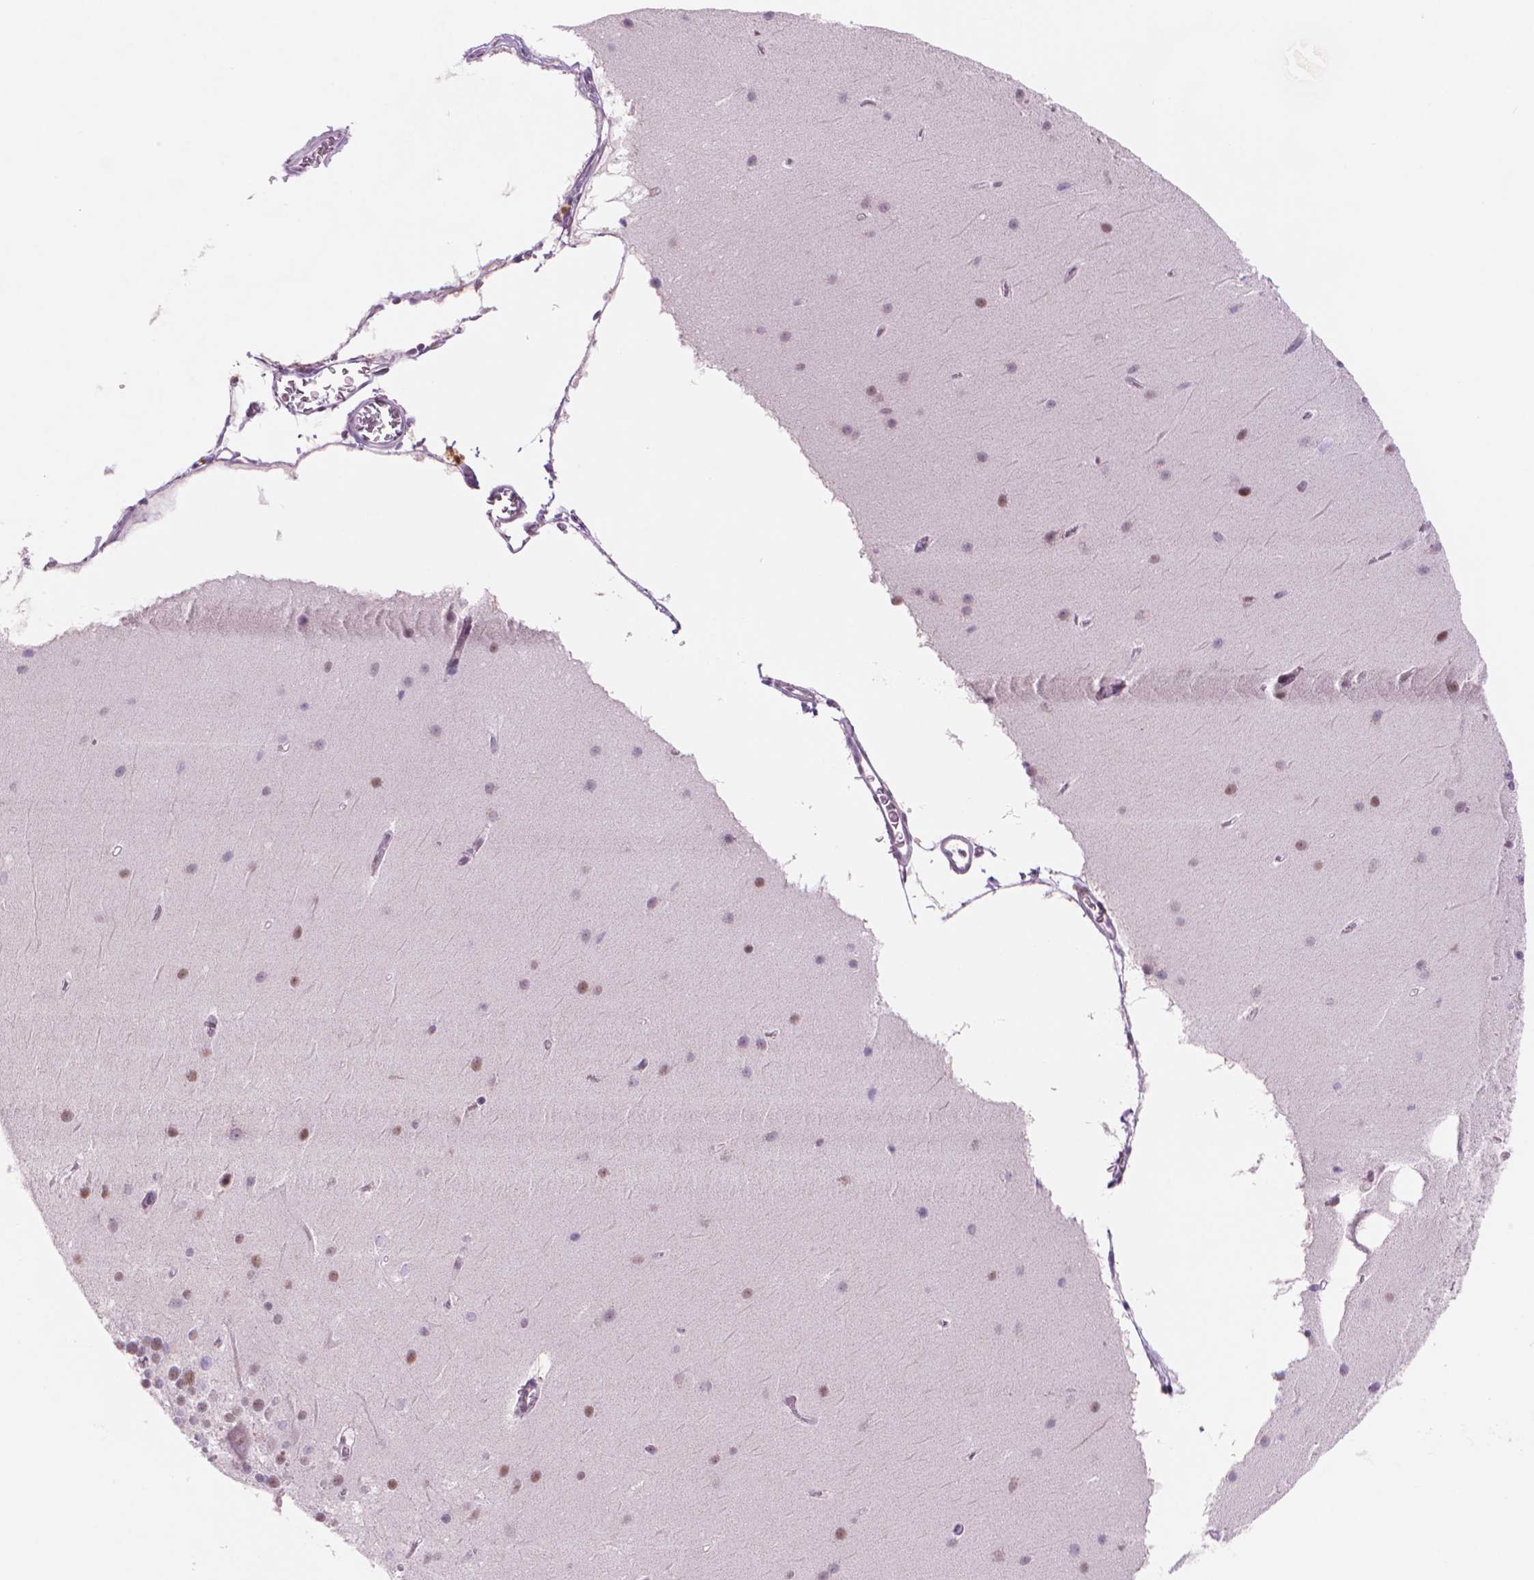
{"staining": {"intensity": "negative", "quantity": "none", "location": "none"}, "tissue": "cerebellum", "cell_type": "Cells in granular layer", "image_type": "normal", "snomed": [{"axis": "morphology", "description": "Normal tissue, NOS"}, {"axis": "topography", "description": "Cerebellum"}], "caption": "Benign cerebellum was stained to show a protein in brown. There is no significant staining in cells in granular layer.", "gene": "POLR3D", "patient": {"sex": "female", "age": 19}}